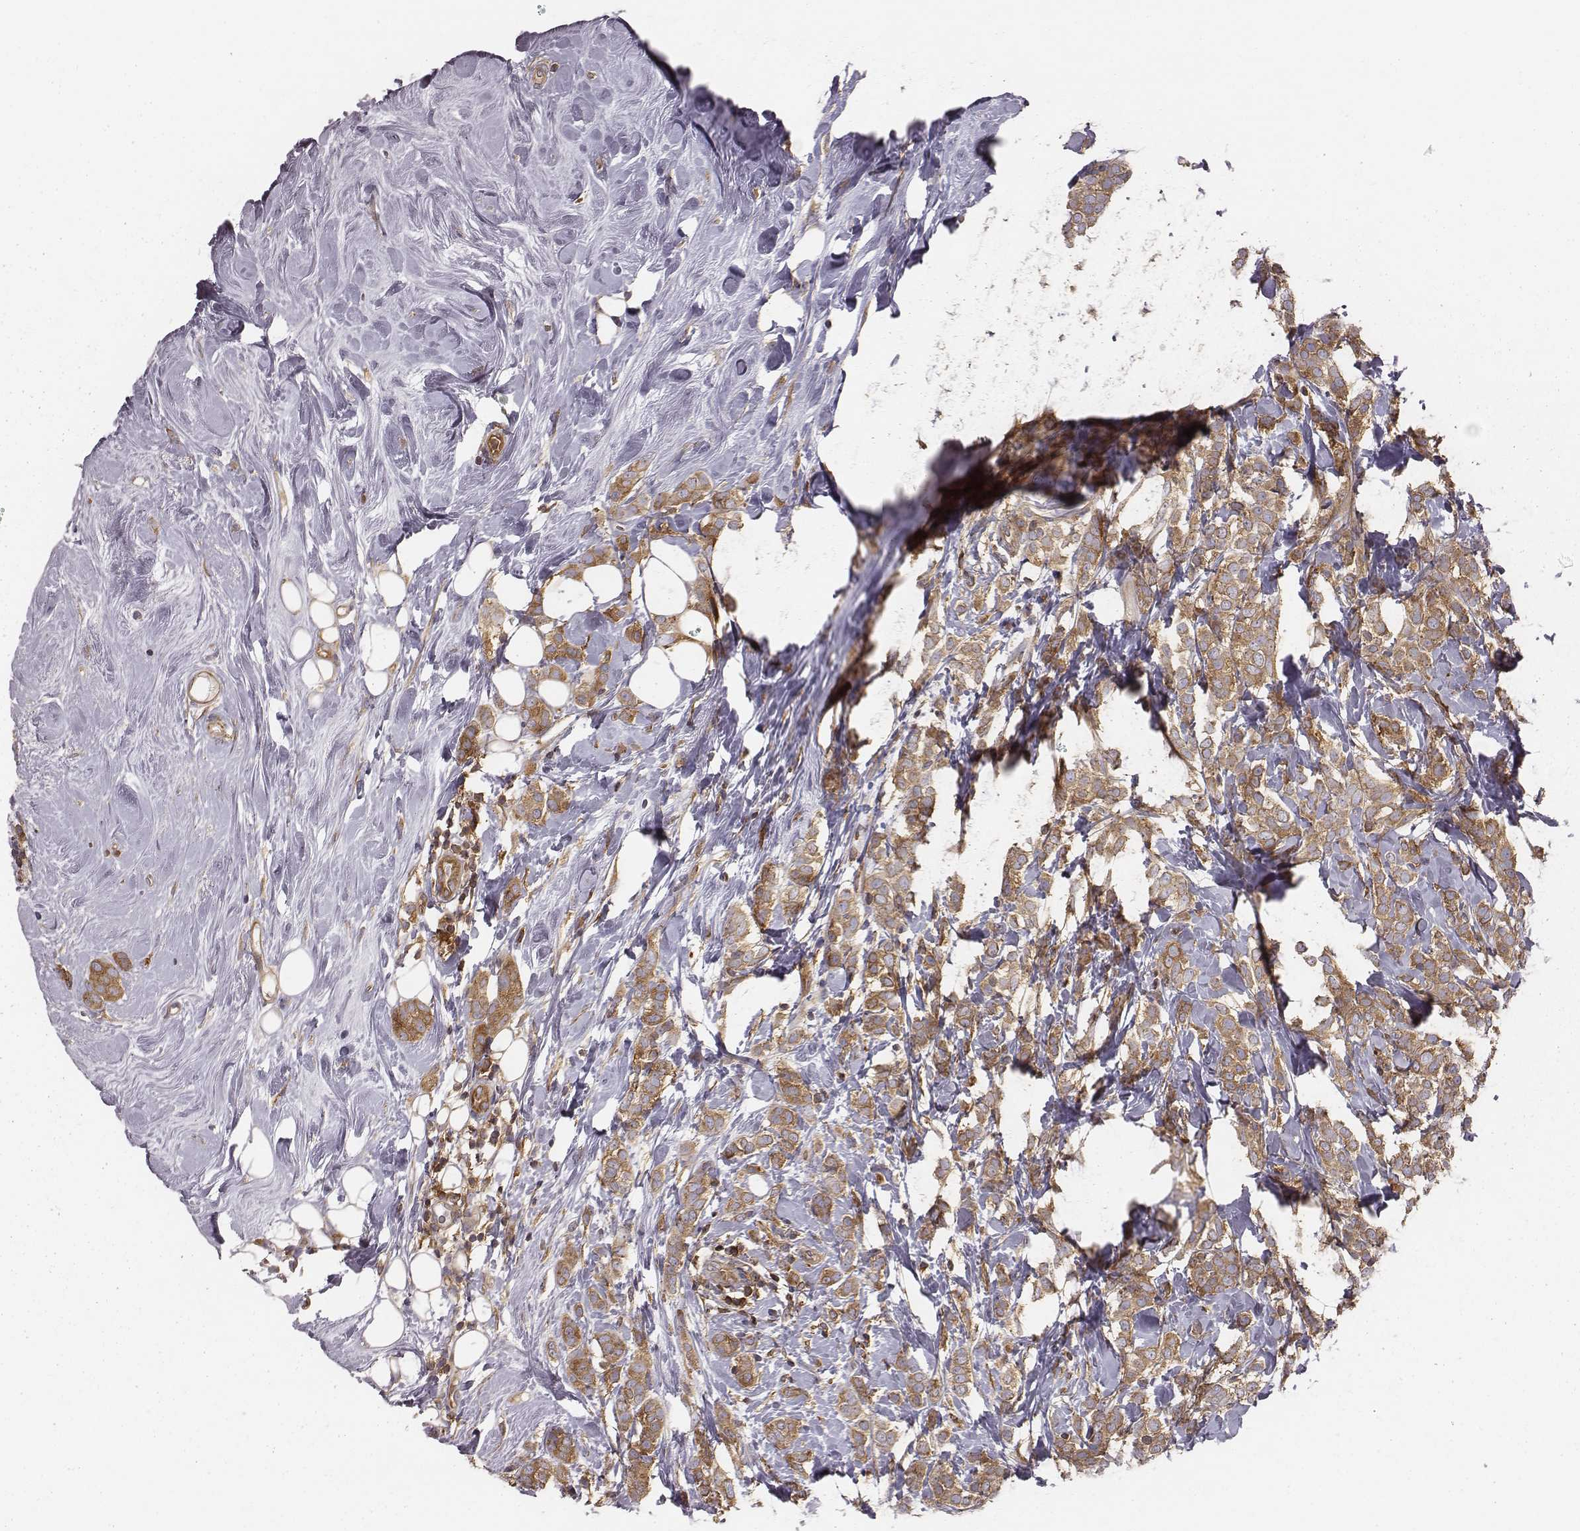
{"staining": {"intensity": "moderate", "quantity": ">75%", "location": "cytoplasmic/membranous"}, "tissue": "breast cancer", "cell_type": "Tumor cells", "image_type": "cancer", "snomed": [{"axis": "morphology", "description": "Lobular carcinoma"}, {"axis": "topography", "description": "Breast"}], "caption": "The immunohistochemical stain highlights moderate cytoplasmic/membranous positivity in tumor cells of lobular carcinoma (breast) tissue.", "gene": "CAD", "patient": {"sex": "female", "age": 49}}